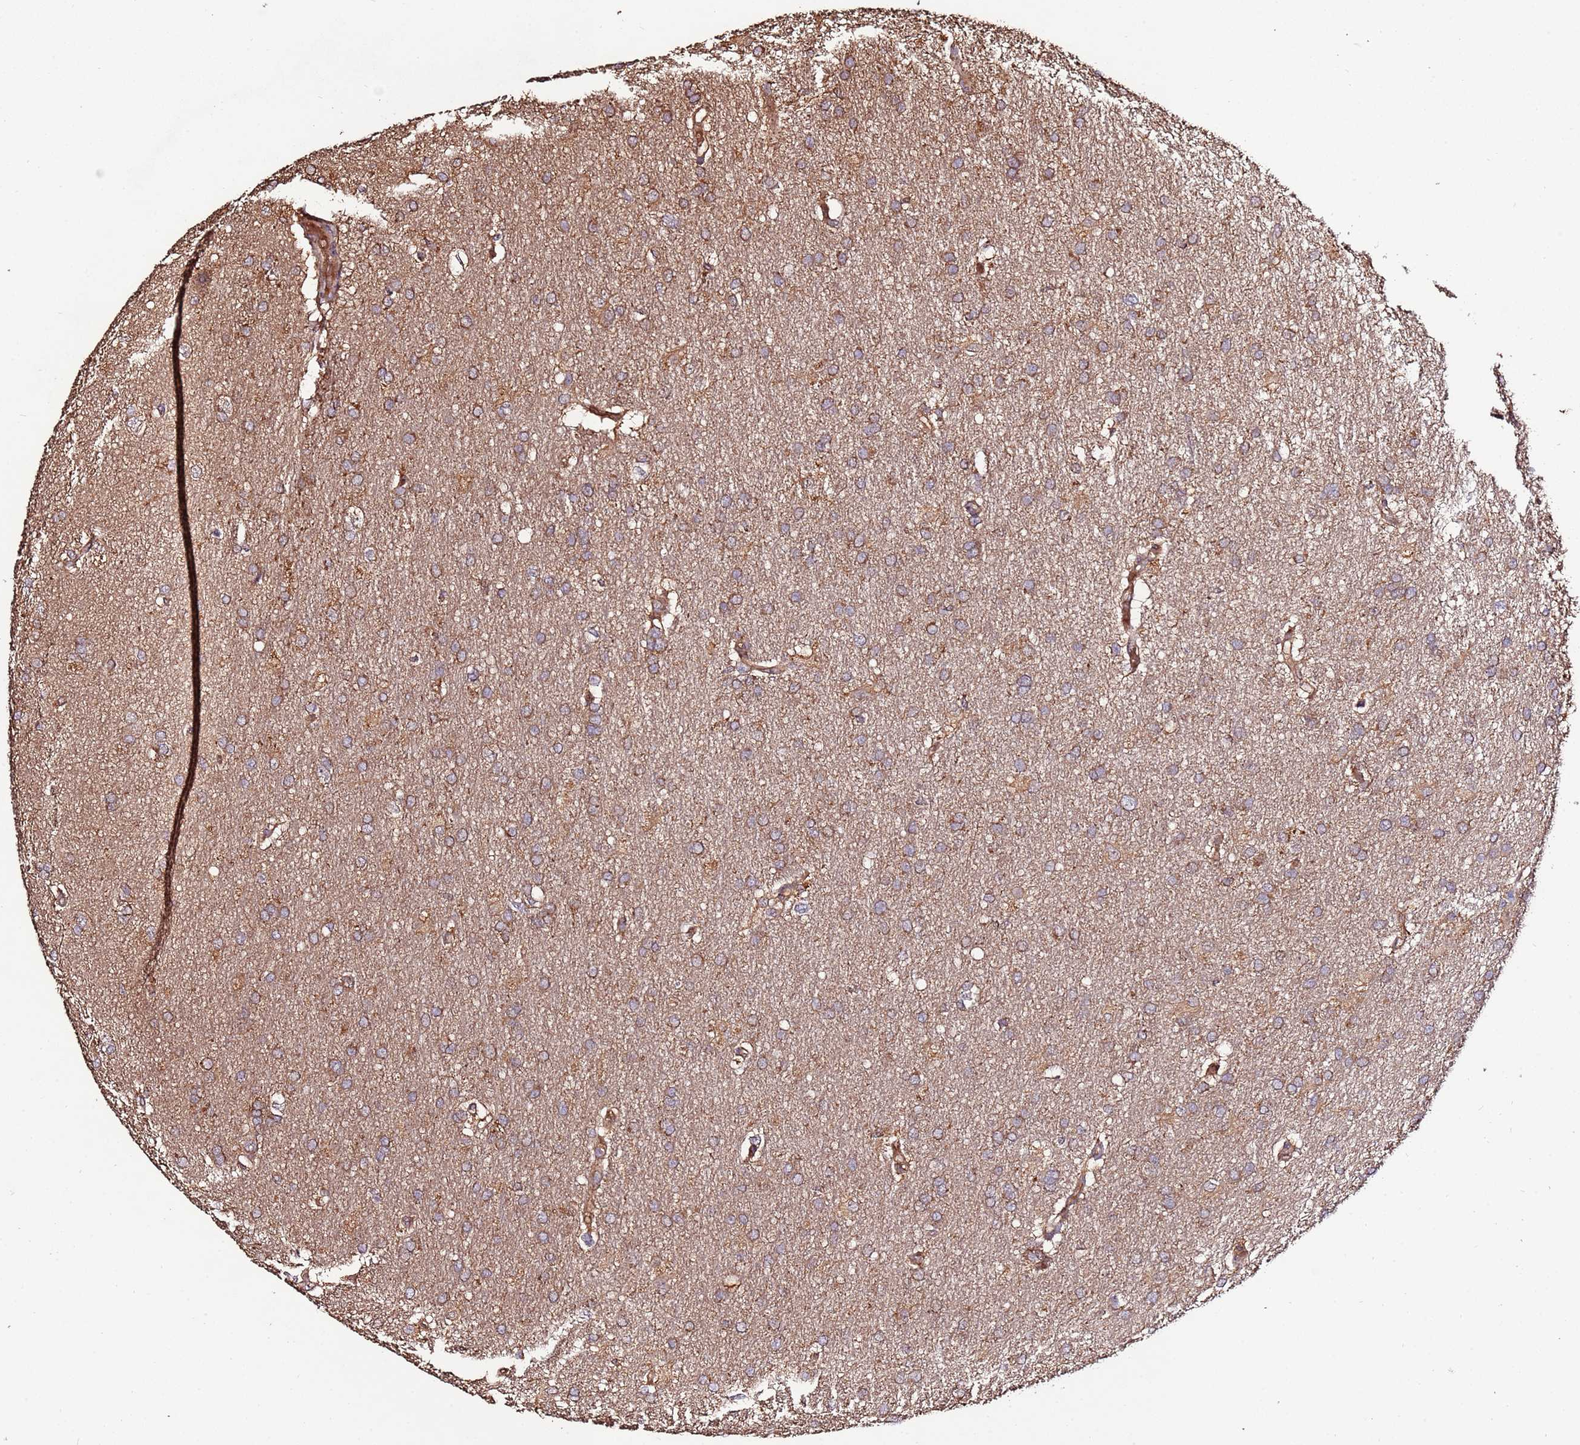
{"staining": {"intensity": "moderate", "quantity": ">75%", "location": "cytoplasmic/membranous"}, "tissue": "glioma", "cell_type": "Tumor cells", "image_type": "cancer", "snomed": [{"axis": "morphology", "description": "Glioma, malignant, High grade"}, {"axis": "topography", "description": "Brain"}], "caption": "This image demonstrates glioma stained with immunohistochemistry to label a protein in brown. The cytoplasmic/membranous of tumor cells show moderate positivity for the protein. Nuclei are counter-stained blue.", "gene": "RPS15A", "patient": {"sex": "male", "age": 77}}